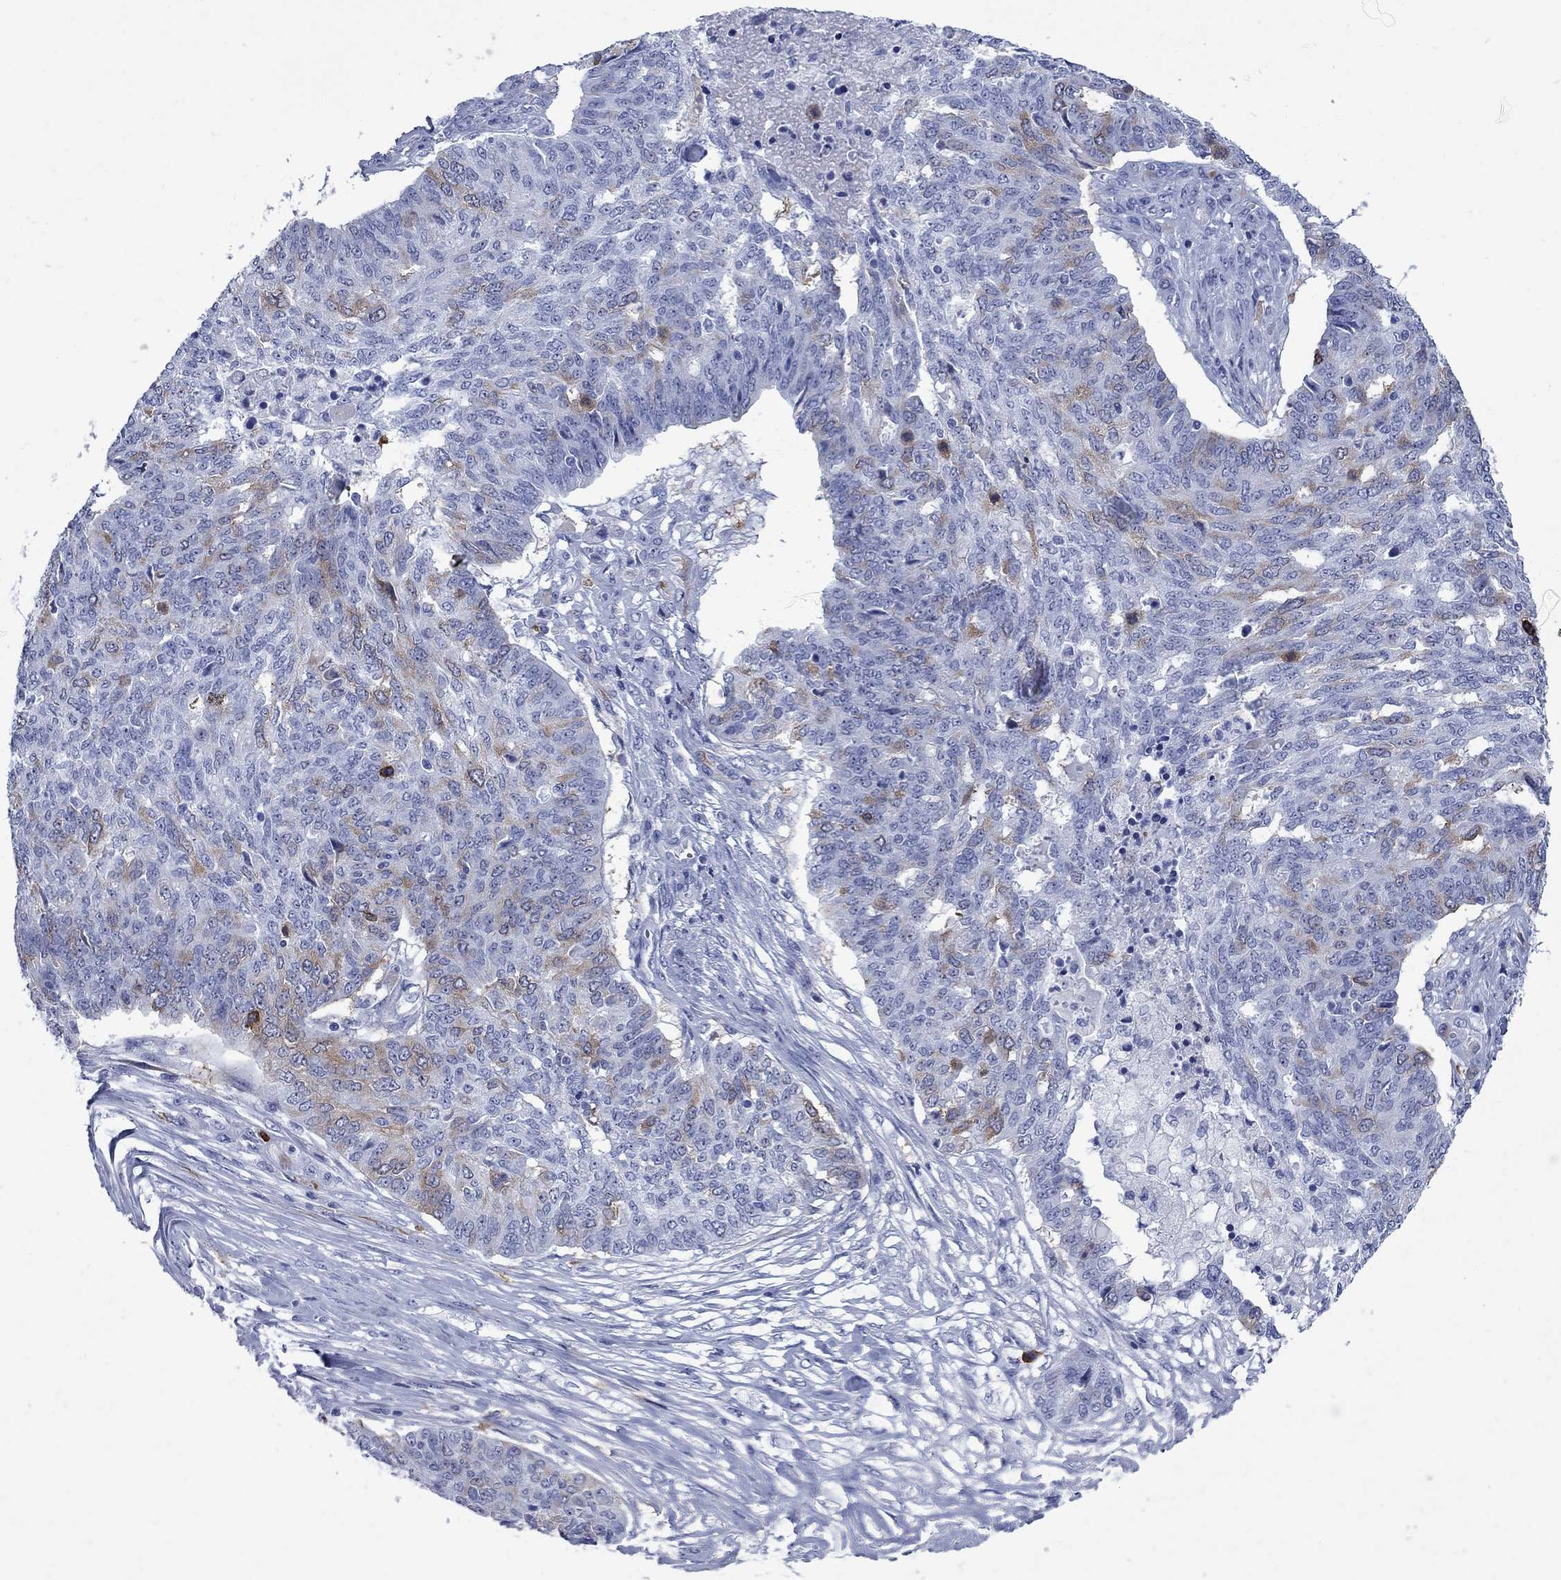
{"staining": {"intensity": "moderate", "quantity": "<25%", "location": "cytoplasmic/membranous"}, "tissue": "ovarian cancer", "cell_type": "Tumor cells", "image_type": "cancer", "snomed": [{"axis": "morphology", "description": "Cystadenocarcinoma, serous, NOS"}, {"axis": "topography", "description": "Ovary"}], "caption": "Immunohistochemical staining of human ovarian cancer shows low levels of moderate cytoplasmic/membranous protein positivity in about <25% of tumor cells. (Brightfield microscopy of DAB IHC at high magnification).", "gene": "TACC3", "patient": {"sex": "female", "age": 67}}